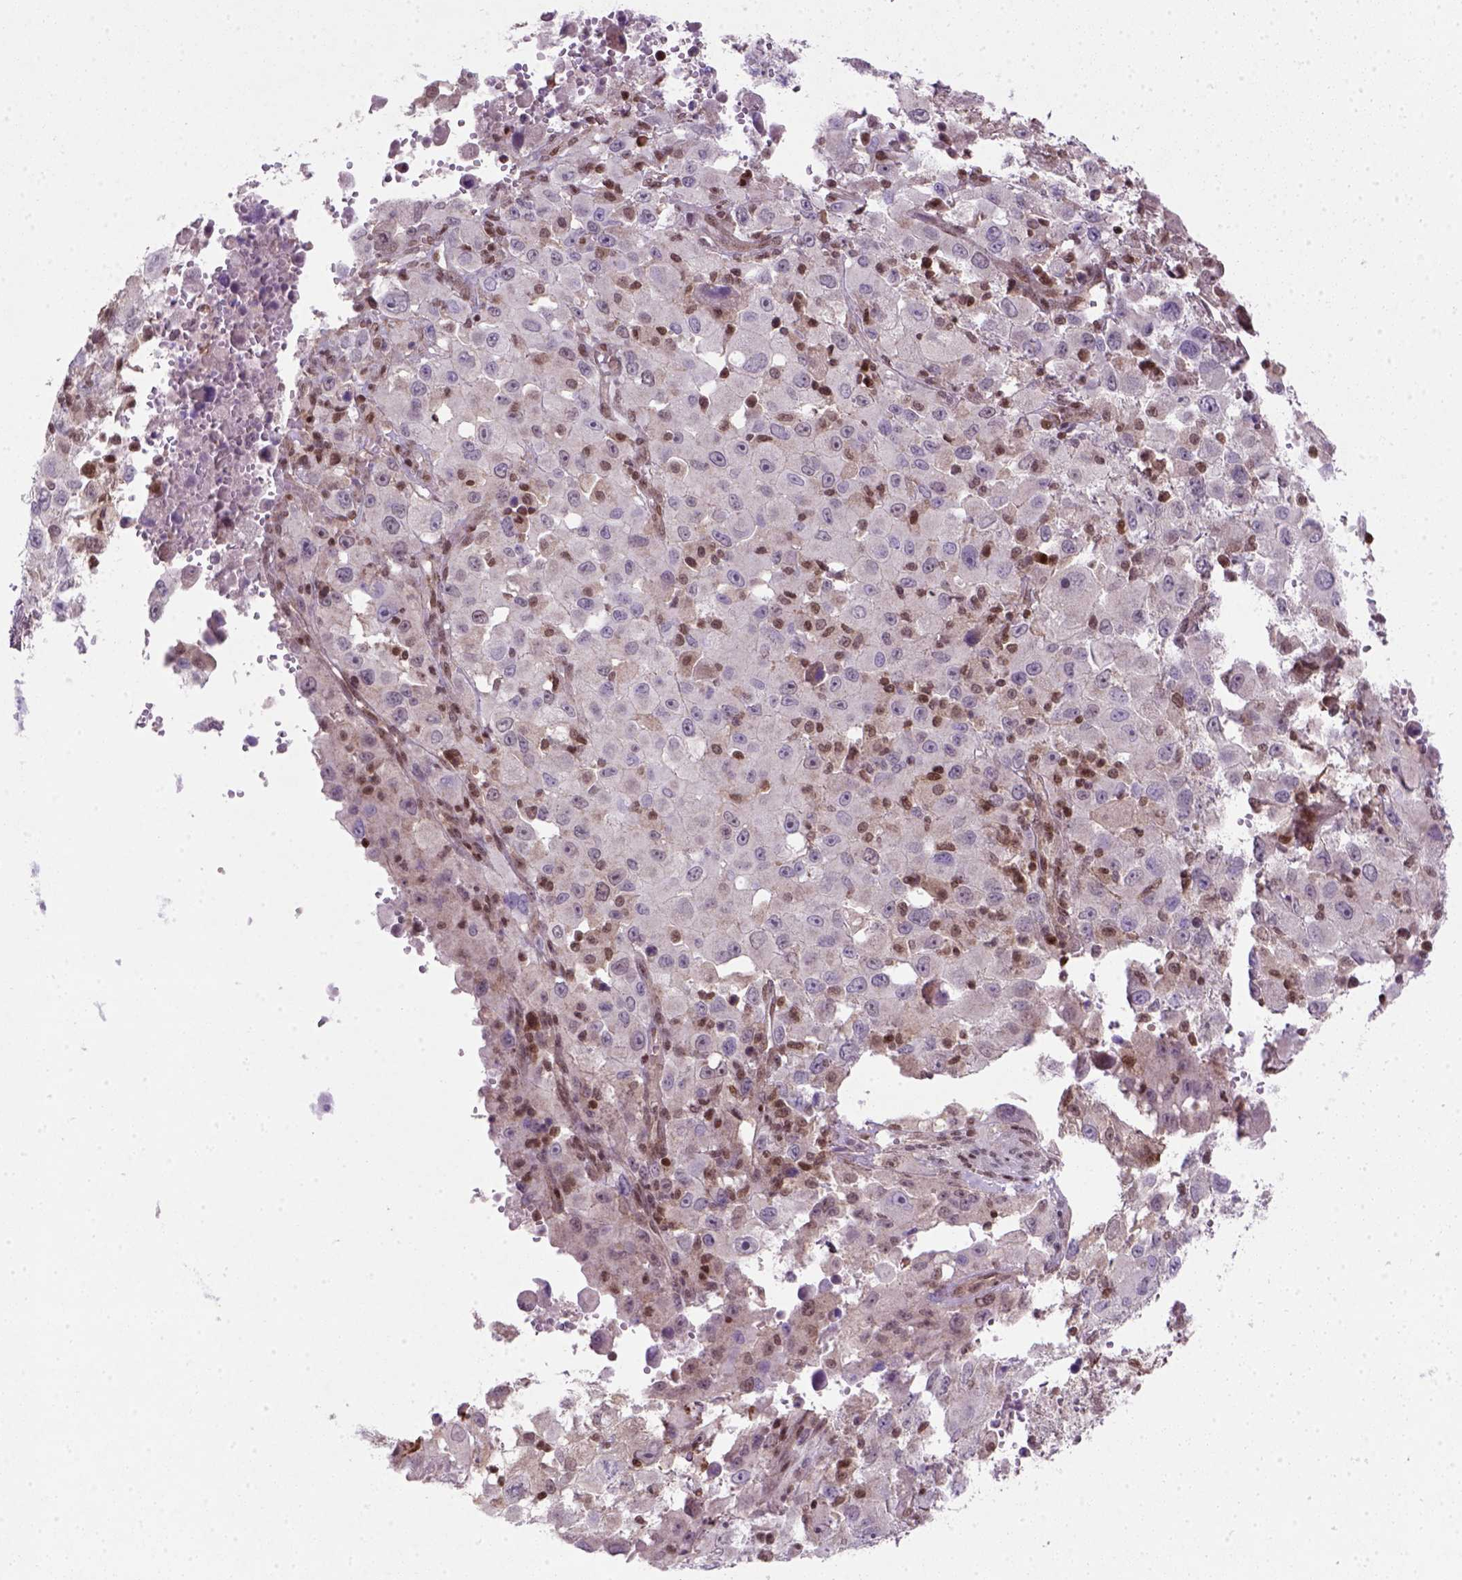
{"staining": {"intensity": "negative", "quantity": "none", "location": "none"}, "tissue": "melanoma", "cell_type": "Tumor cells", "image_type": "cancer", "snomed": [{"axis": "morphology", "description": "Malignant melanoma, Metastatic site"}, {"axis": "topography", "description": "Soft tissue"}], "caption": "Immunohistochemistry of human malignant melanoma (metastatic site) shows no positivity in tumor cells. (Immunohistochemistry (ihc), brightfield microscopy, high magnification).", "gene": "MGMT", "patient": {"sex": "male", "age": 50}}